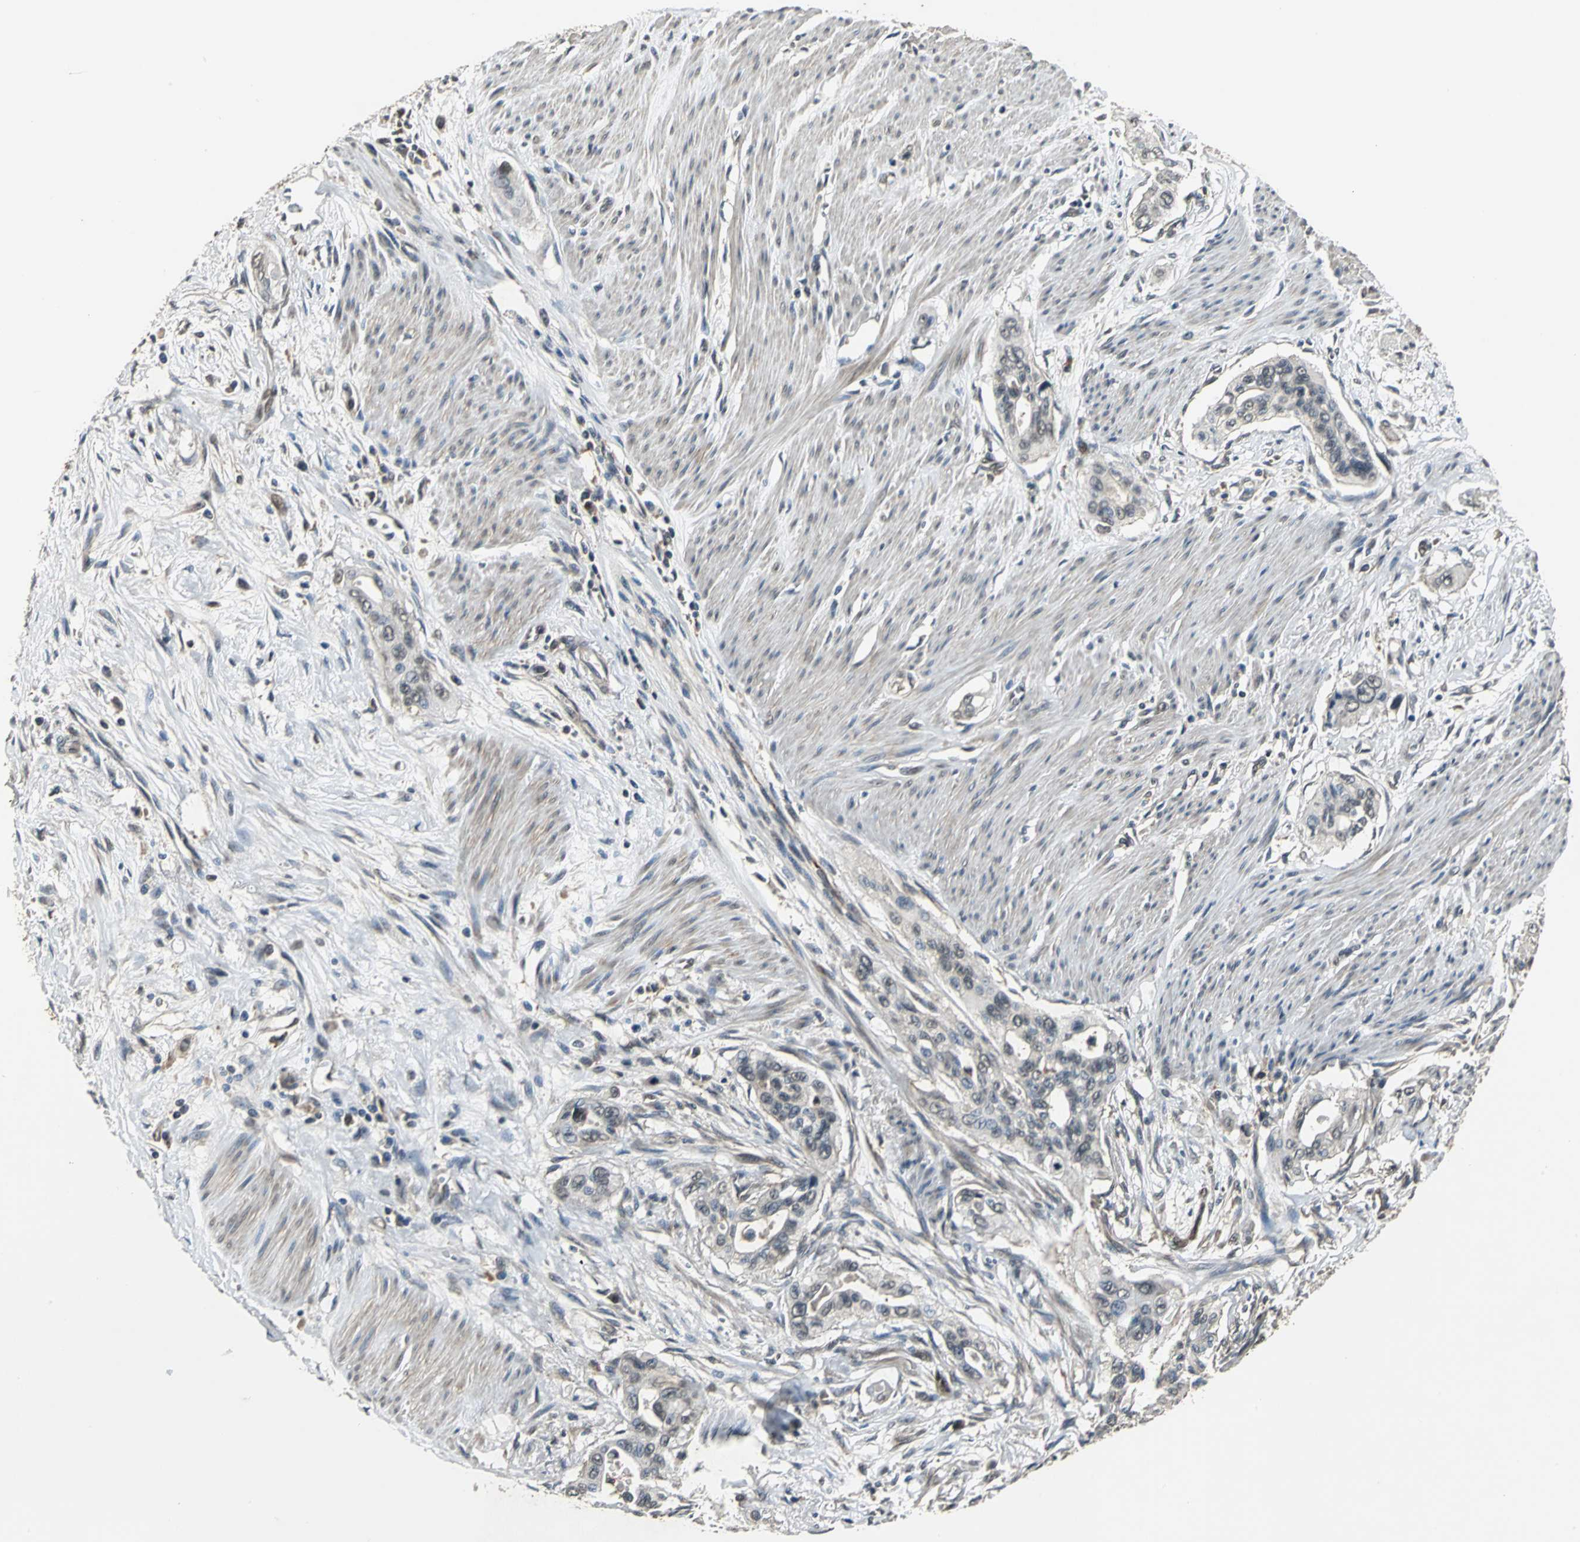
{"staining": {"intensity": "weak", "quantity": "<25%", "location": "nuclear"}, "tissue": "pancreatic cancer", "cell_type": "Tumor cells", "image_type": "cancer", "snomed": [{"axis": "morphology", "description": "Adenocarcinoma, NOS"}, {"axis": "topography", "description": "Pancreas"}], "caption": "This is a photomicrograph of IHC staining of pancreatic cancer (adenocarcinoma), which shows no positivity in tumor cells.", "gene": "EIF2B2", "patient": {"sex": "male", "age": 77}}